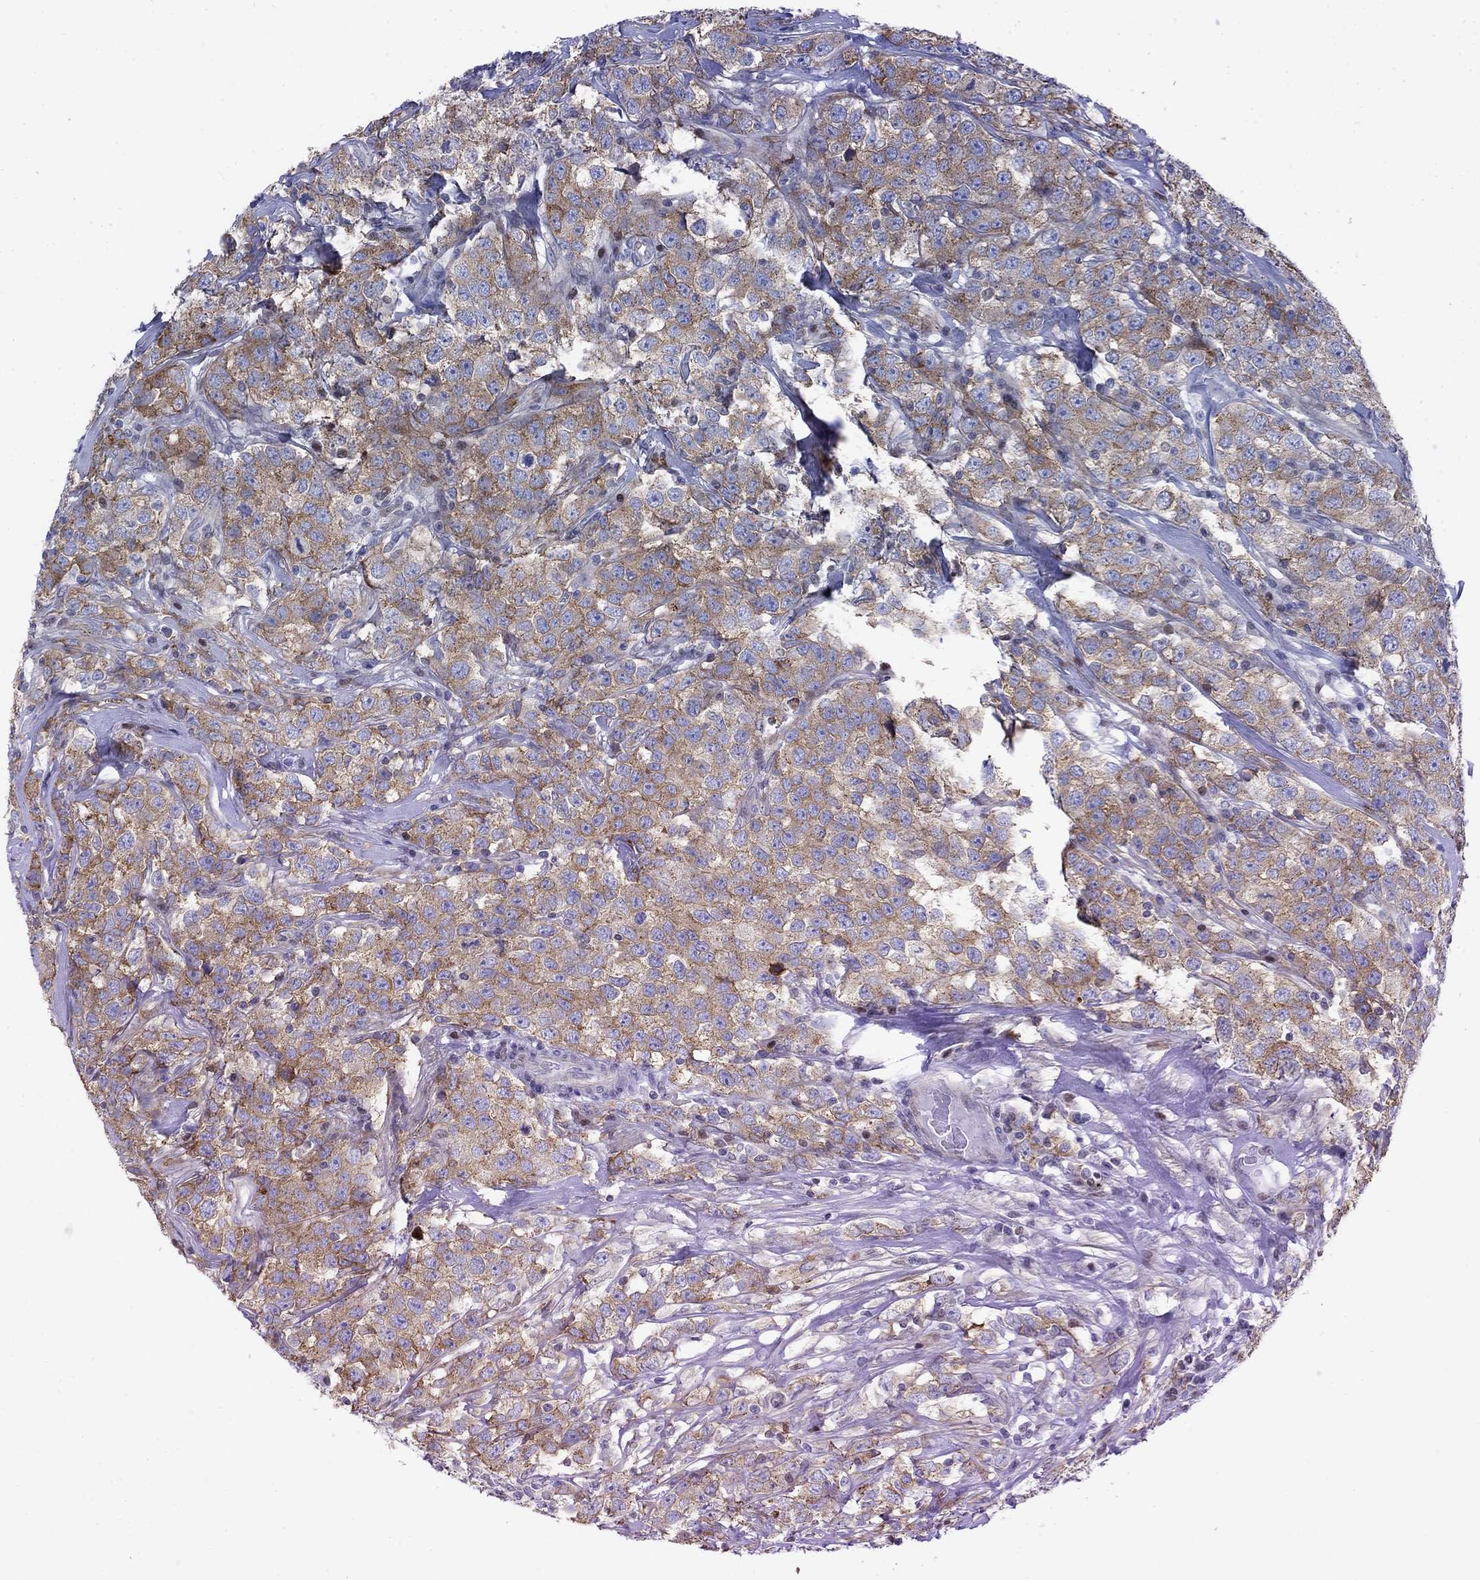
{"staining": {"intensity": "moderate", "quantity": ">75%", "location": "cytoplasmic/membranous"}, "tissue": "testis cancer", "cell_type": "Tumor cells", "image_type": "cancer", "snomed": [{"axis": "morphology", "description": "Seminoma, NOS"}, {"axis": "topography", "description": "Testis"}], "caption": "This histopathology image reveals testis cancer (seminoma) stained with immunohistochemistry (IHC) to label a protein in brown. The cytoplasmic/membranous of tumor cells show moderate positivity for the protein. Nuclei are counter-stained blue.", "gene": "MYO3A", "patient": {"sex": "male", "age": 59}}